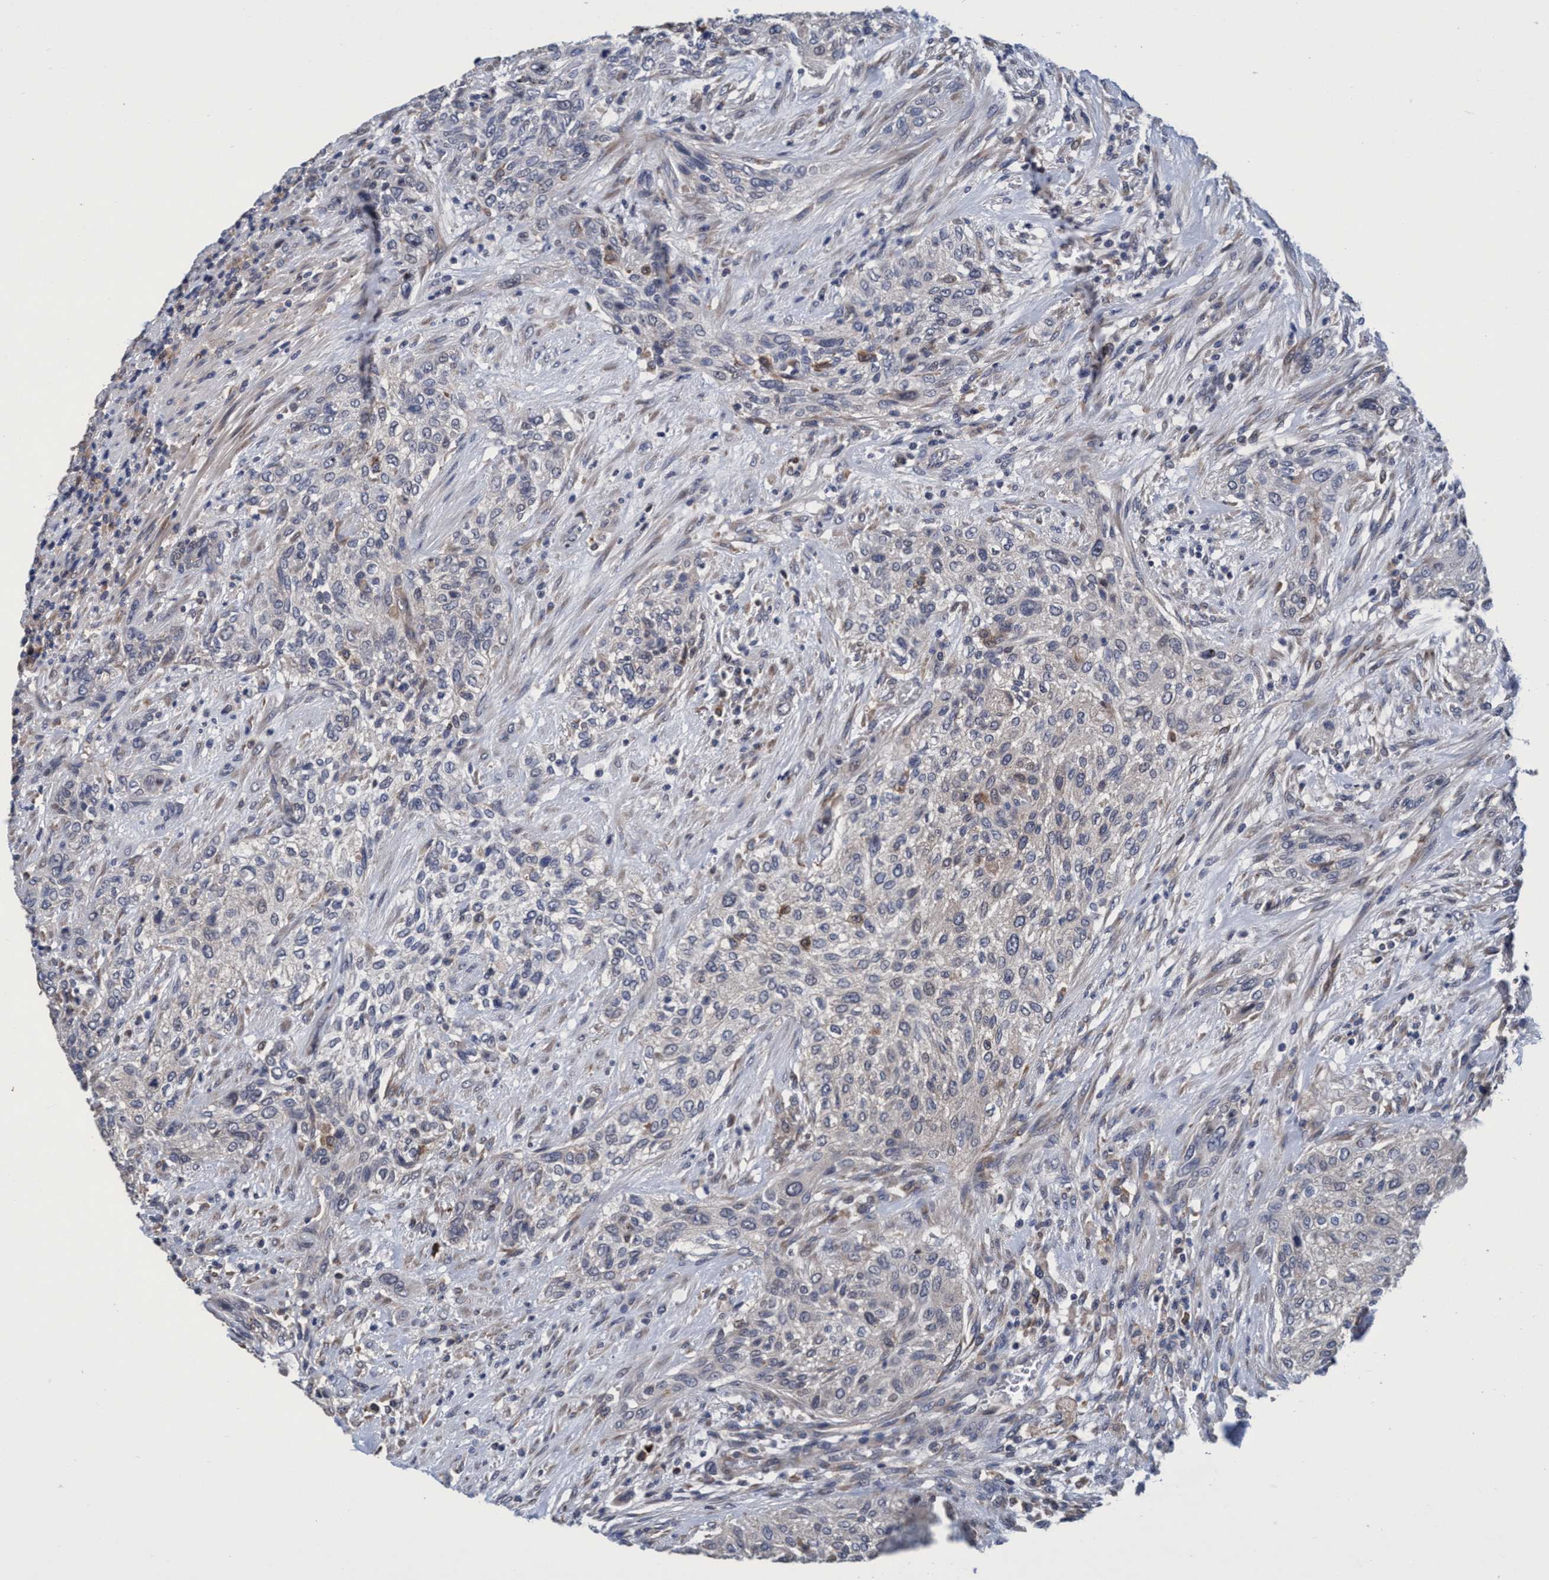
{"staining": {"intensity": "weak", "quantity": "<25%", "location": "cytoplasmic/membranous"}, "tissue": "urothelial cancer", "cell_type": "Tumor cells", "image_type": "cancer", "snomed": [{"axis": "morphology", "description": "Urothelial carcinoma, Low grade"}, {"axis": "morphology", "description": "Urothelial carcinoma, High grade"}, {"axis": "topography", "description": "Urinary bladder"}], "caption": "This is an immunohistochemistry histopathology image of human low-grade urothelial carcinoma. There is no positivity in tumor cells.", "gene": "CALCOCO2", "patient": {"sex": "male", "age": 35}}